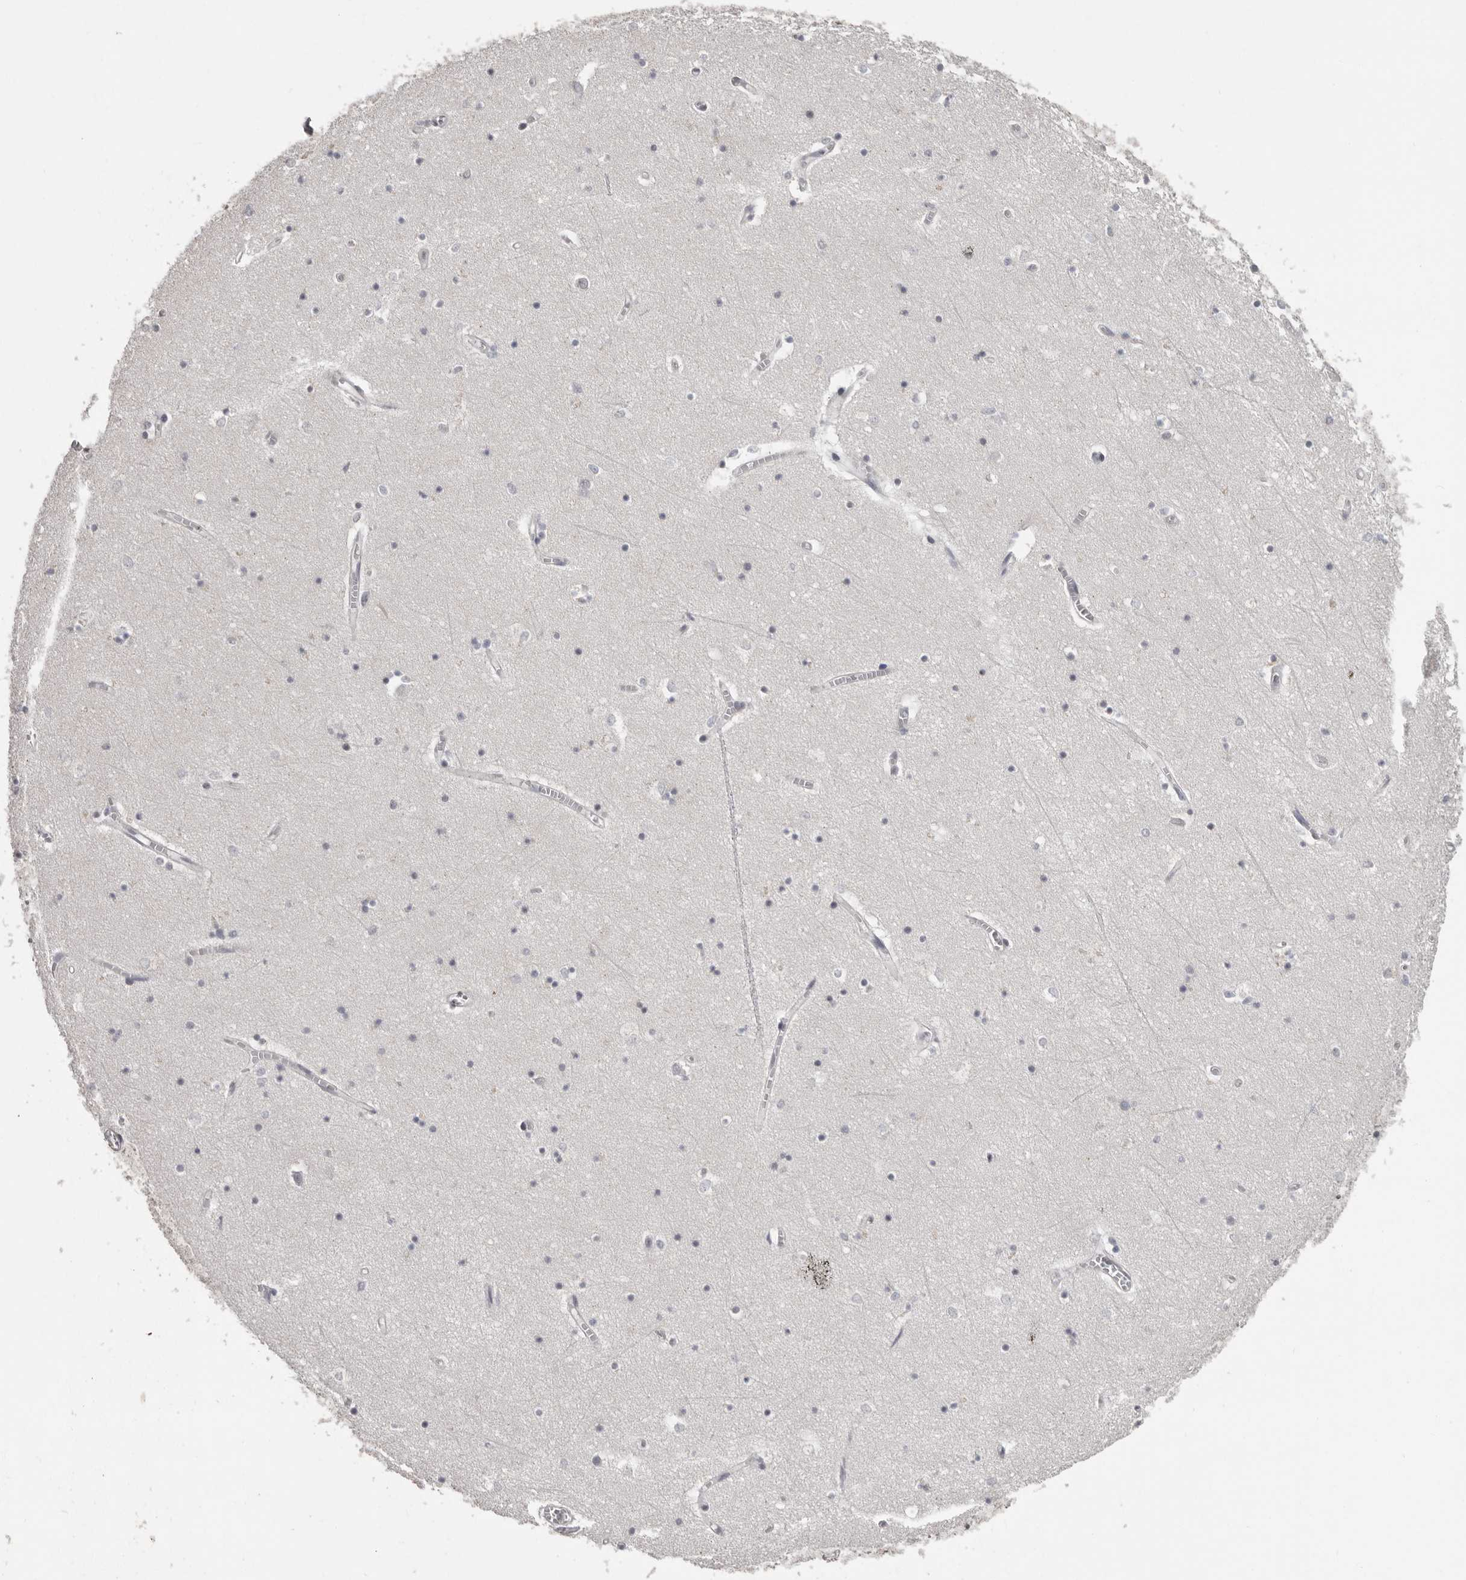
{"staining": {"intensity": "negative", "quantity": "none", "location": "none"}, "tissue": "hippocampus", "cell_type": "Glial cells", "image_type": "normal", "snomed": [{"axis": "morphology", "description": "Normal tissue, NOS"}, {"axis": "topography", "description": "Hippocampus"}], "caption": "Histopathology image shows no significant protein positivity in glial cells of normal hippocampus.", "gene": "SRCAP", "patient": {"sex": "male", "age": 70}}